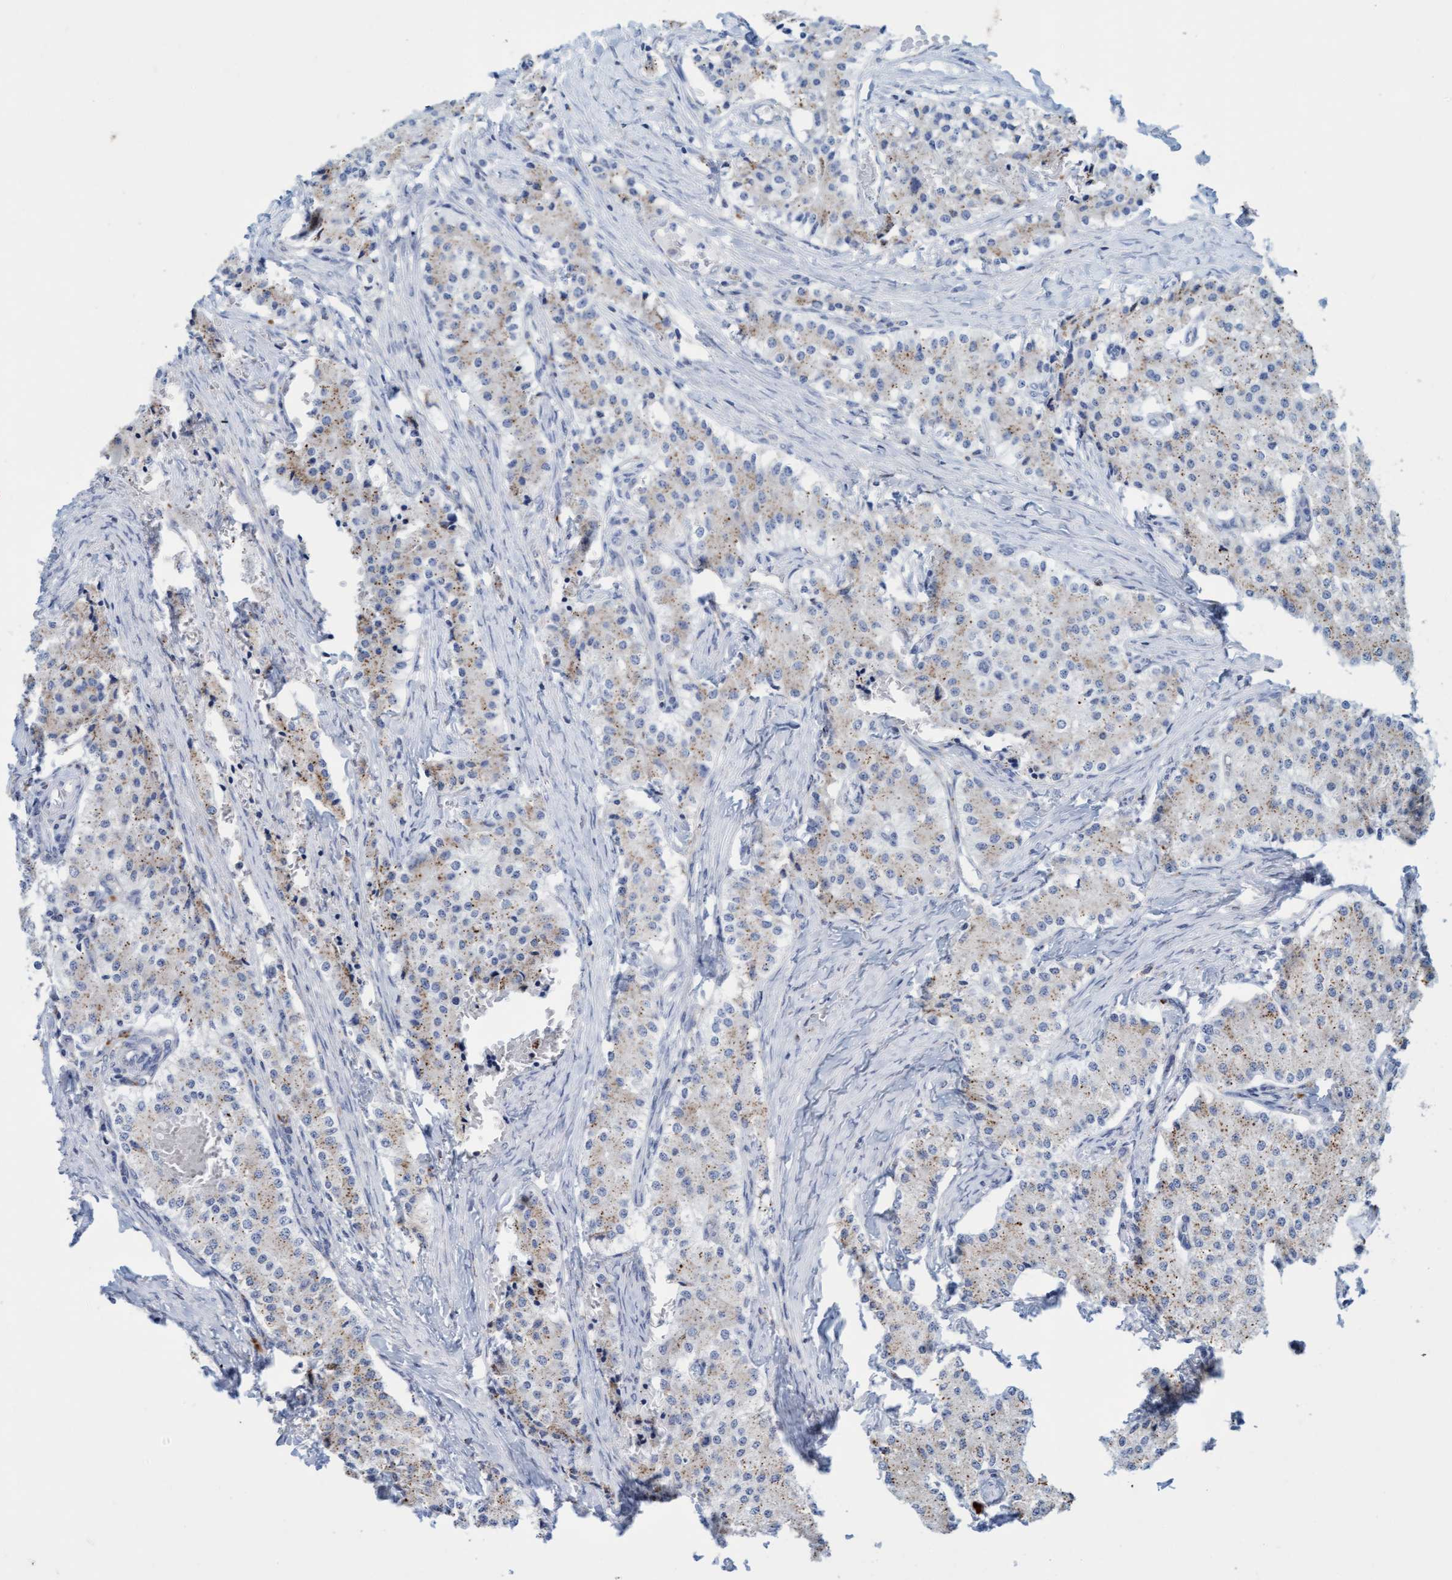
{"staining": {"intensity": "weak", "quantity": "<25%", "location": "cytoplasmic/membranous"}, "tissue": "carcinoid", "cell_type": "Tumor cells", "image_type": "cancer", "snomed": [{"axis": "morphology", "description": "Carcinoid, malignant, NOS"}, {"axis": "topography", "description": "Colon"}], "caption": "High power microscopy histopathology image of an immunohistochemistry histopathology image of carcinoid, revealing no significant staining in tumor cells.", "gene": "SGSH", "patient": {"sex": "female", "age": 52}}